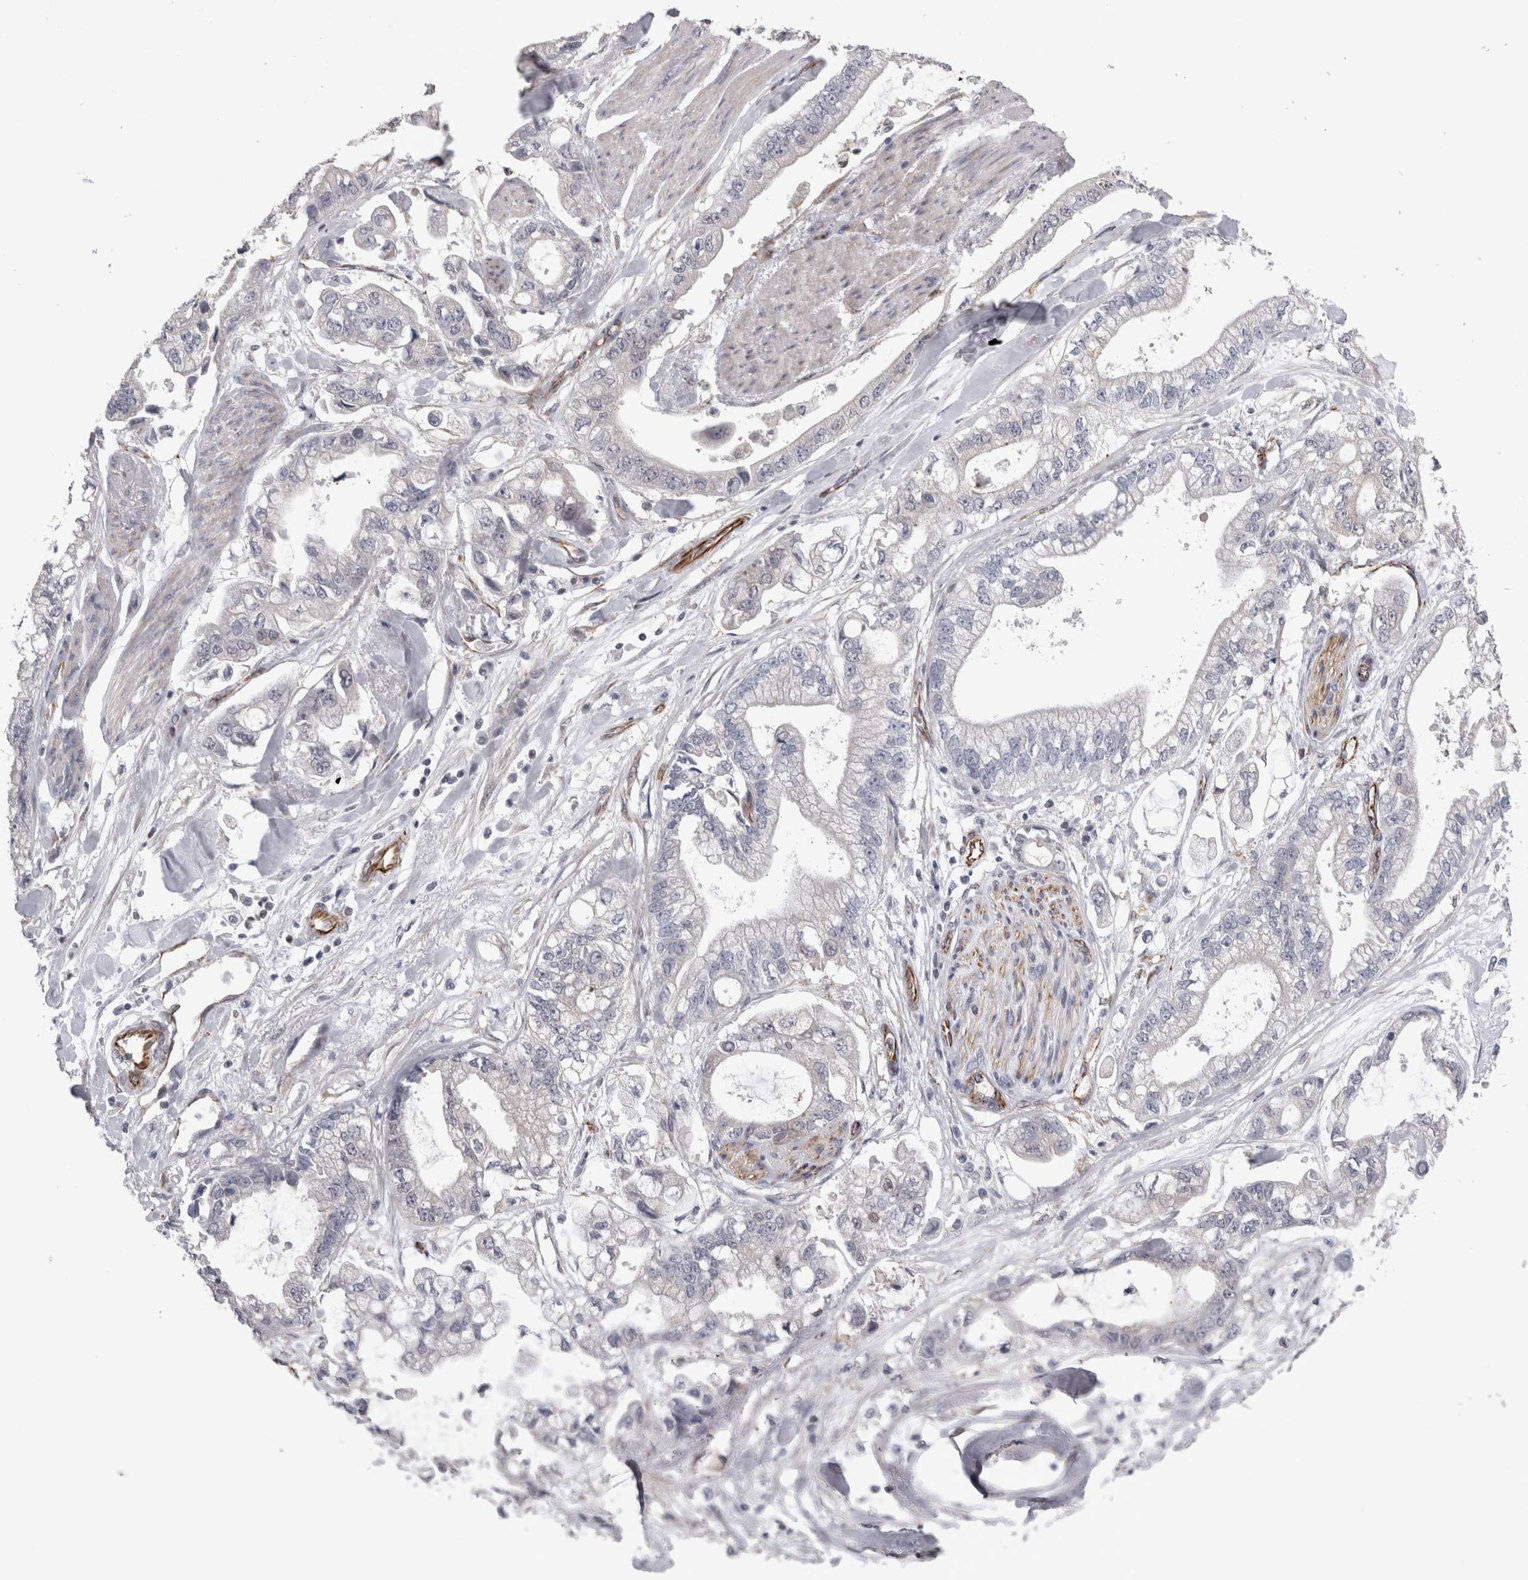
{"staining": {"intensity": "negative", "quantity": "none", "location": "none"}, "tissue": "stomach cancer", "cell_type": "Tumor cells", "image_type": "cancer", "snomed": [{"axis": "morphology", "description": "Normal tissue, NOS"}, {"axis": "morphology", "description": "Adenocarcinoma, NOS"}, {"axis": "topography", "description": "Stomach"}], "caption": "IHC of human adenocarcinoma (stomach) reveals no staining in tumor cells.", "gene": "ACOT7", "patient": {"sex": "male", "age": 62}}